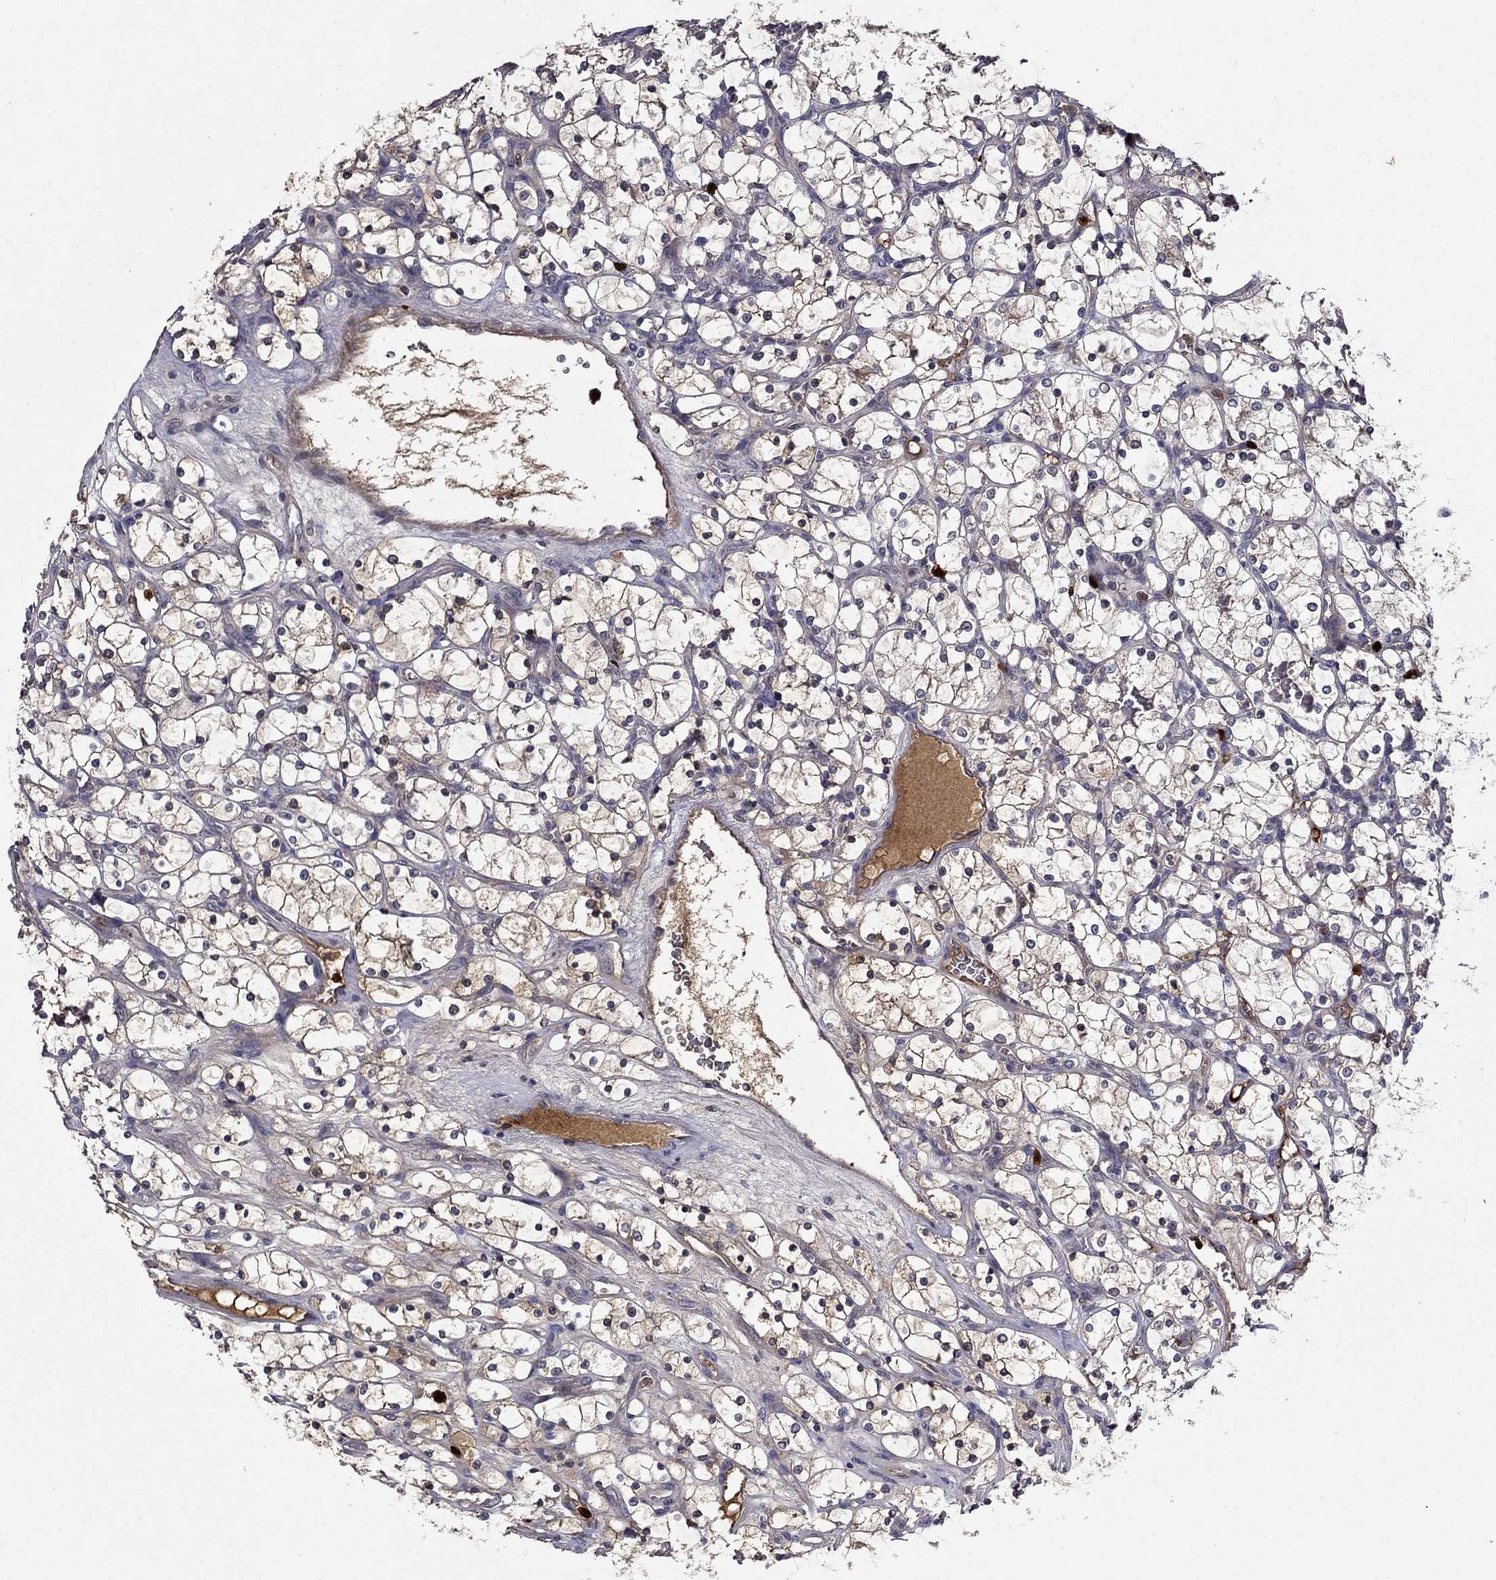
{"staining": {"intensity": "moderate", "quantity": "<25%", "location": "cytoplasmic/membranous"}, "tissue": "renal cancer", "cell_type": "Tumor cells", "image_type": "cancer", "snomed": [{"axis": "morphology", "description": "Adenocarcinoma, NOS"}, {"axis": "topography", "description": "Kidney"}], "caption": "A histopathology image of renal adenocarcinoma stained for a protein demonstrates moderate cytoplasmic/membranous brown staining in tumor cells.", "gene": "SATB1", "patient": {"sex": "female", "age": 69}}